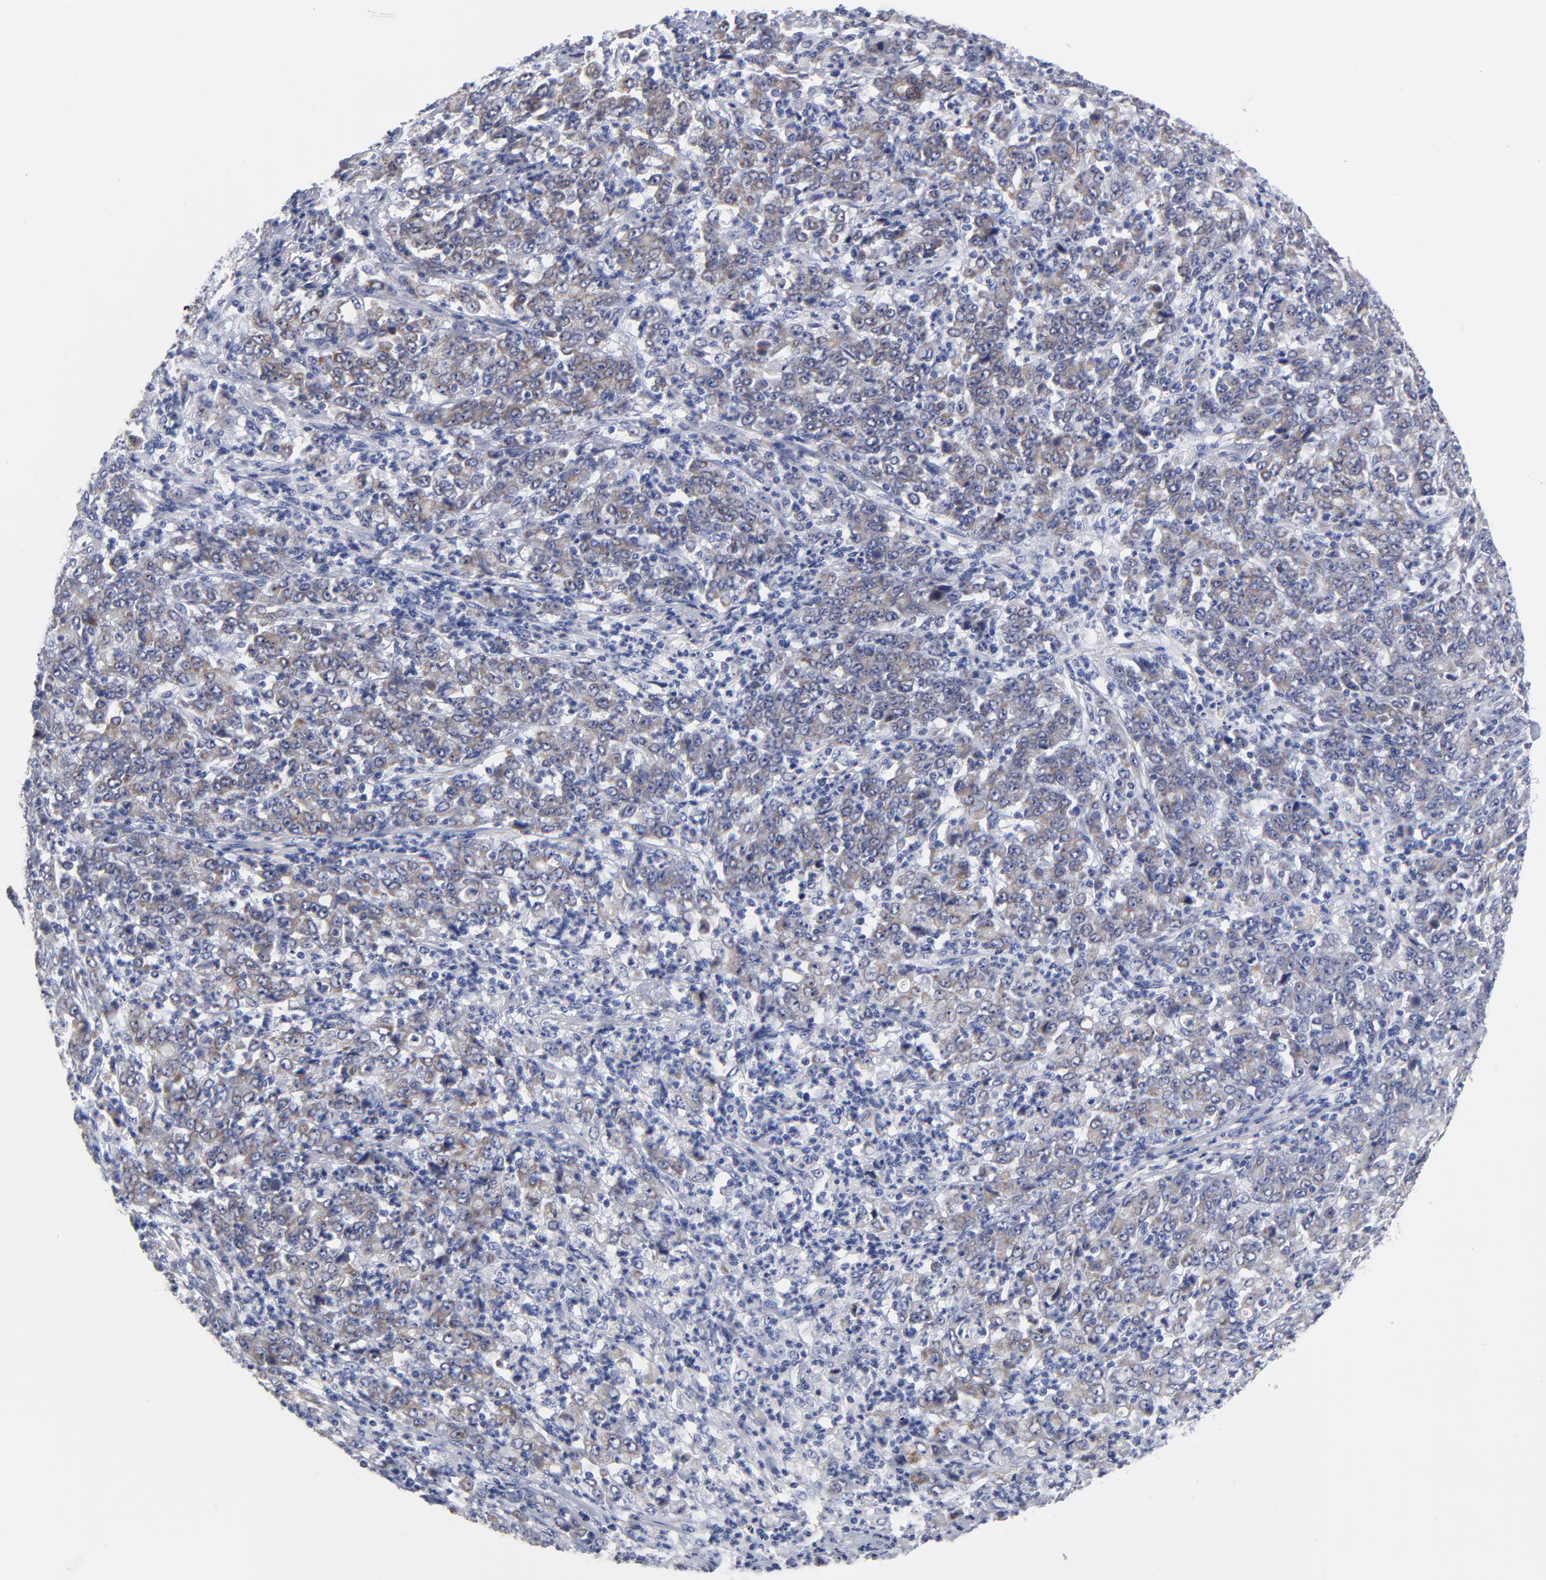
{"staining": {"intensity": "negative", "quantity": "none", "location": "none"}, "tissue": "stomach cancer", "cell_type": "Tumor cells", "image_type": "cancer", "snomed": [{"axis": "morphology", "description": "Adenocarcinoma, NOS"}, {"axis": "topography", "description": "Stomach, lower"}], "caption": "High power microscopy photomicrograph of an immunohistochemistry (IHC) photomicrograph of stomach cancer (adenocarcinoma), revealing no significant expression in tumor cells.", "gene": "PTP4A1", "patient": {"sex": "female", "age": 71}}